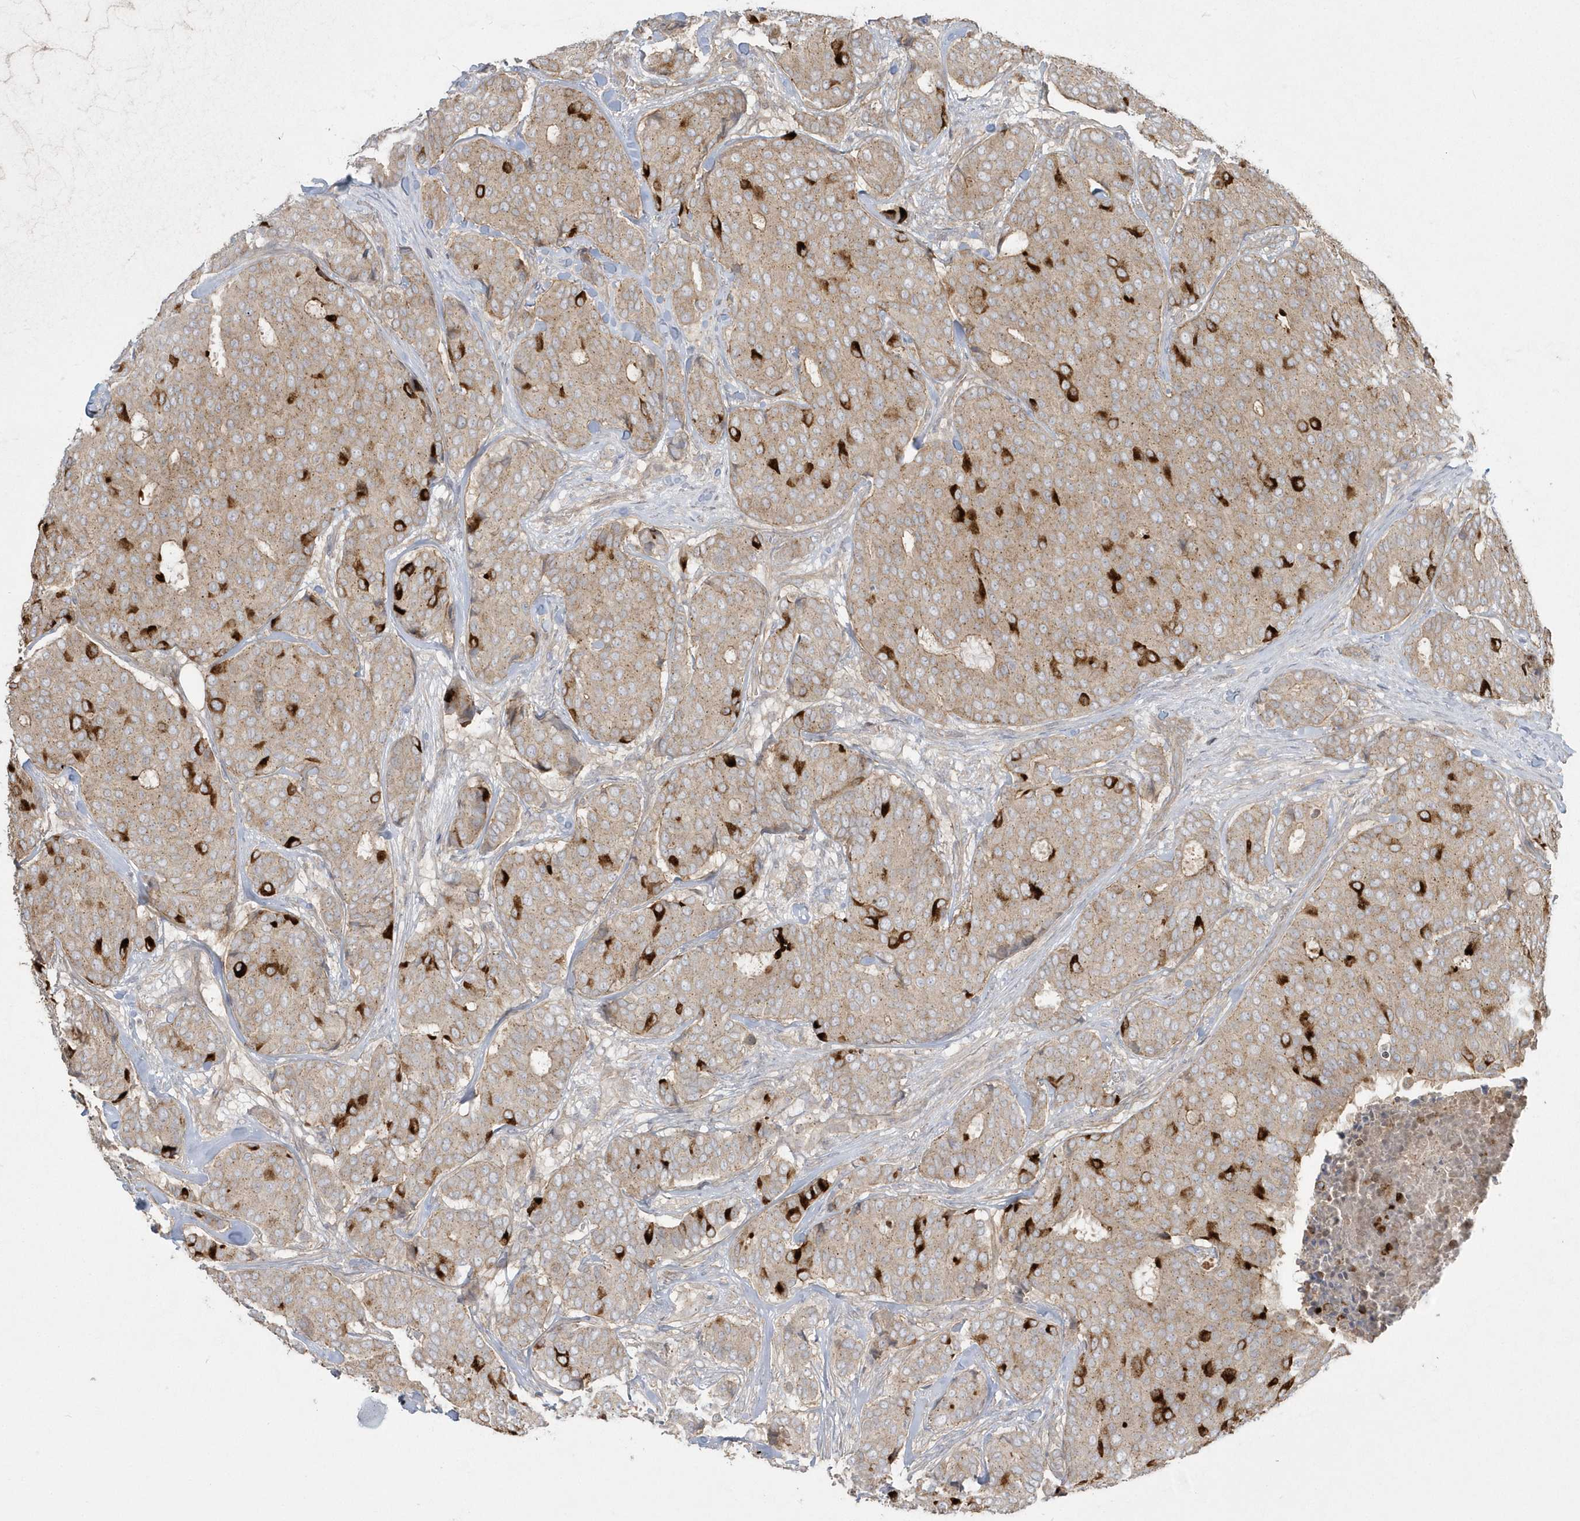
{"staining": {"intensity": "strong", "quantity": "<25%", "location": "cytoplasmic/membranous"}, "tissue": "breast cancer", "cell_type": "Tumor cells", "image_type": "cancer", "snomed": [{"axis": "morphology", "description": "Duct carcinoma"}, {"axis": "topography", "description": "Breast"}], "caption": "A medium amount of strong cytoplasmic/membranous expression is present in approximately <25% of tumor cells in breast invasive ductal carcinoma tissue.", "gene": "ARMC8", "patient": {"sex": "female", "age": 75}}